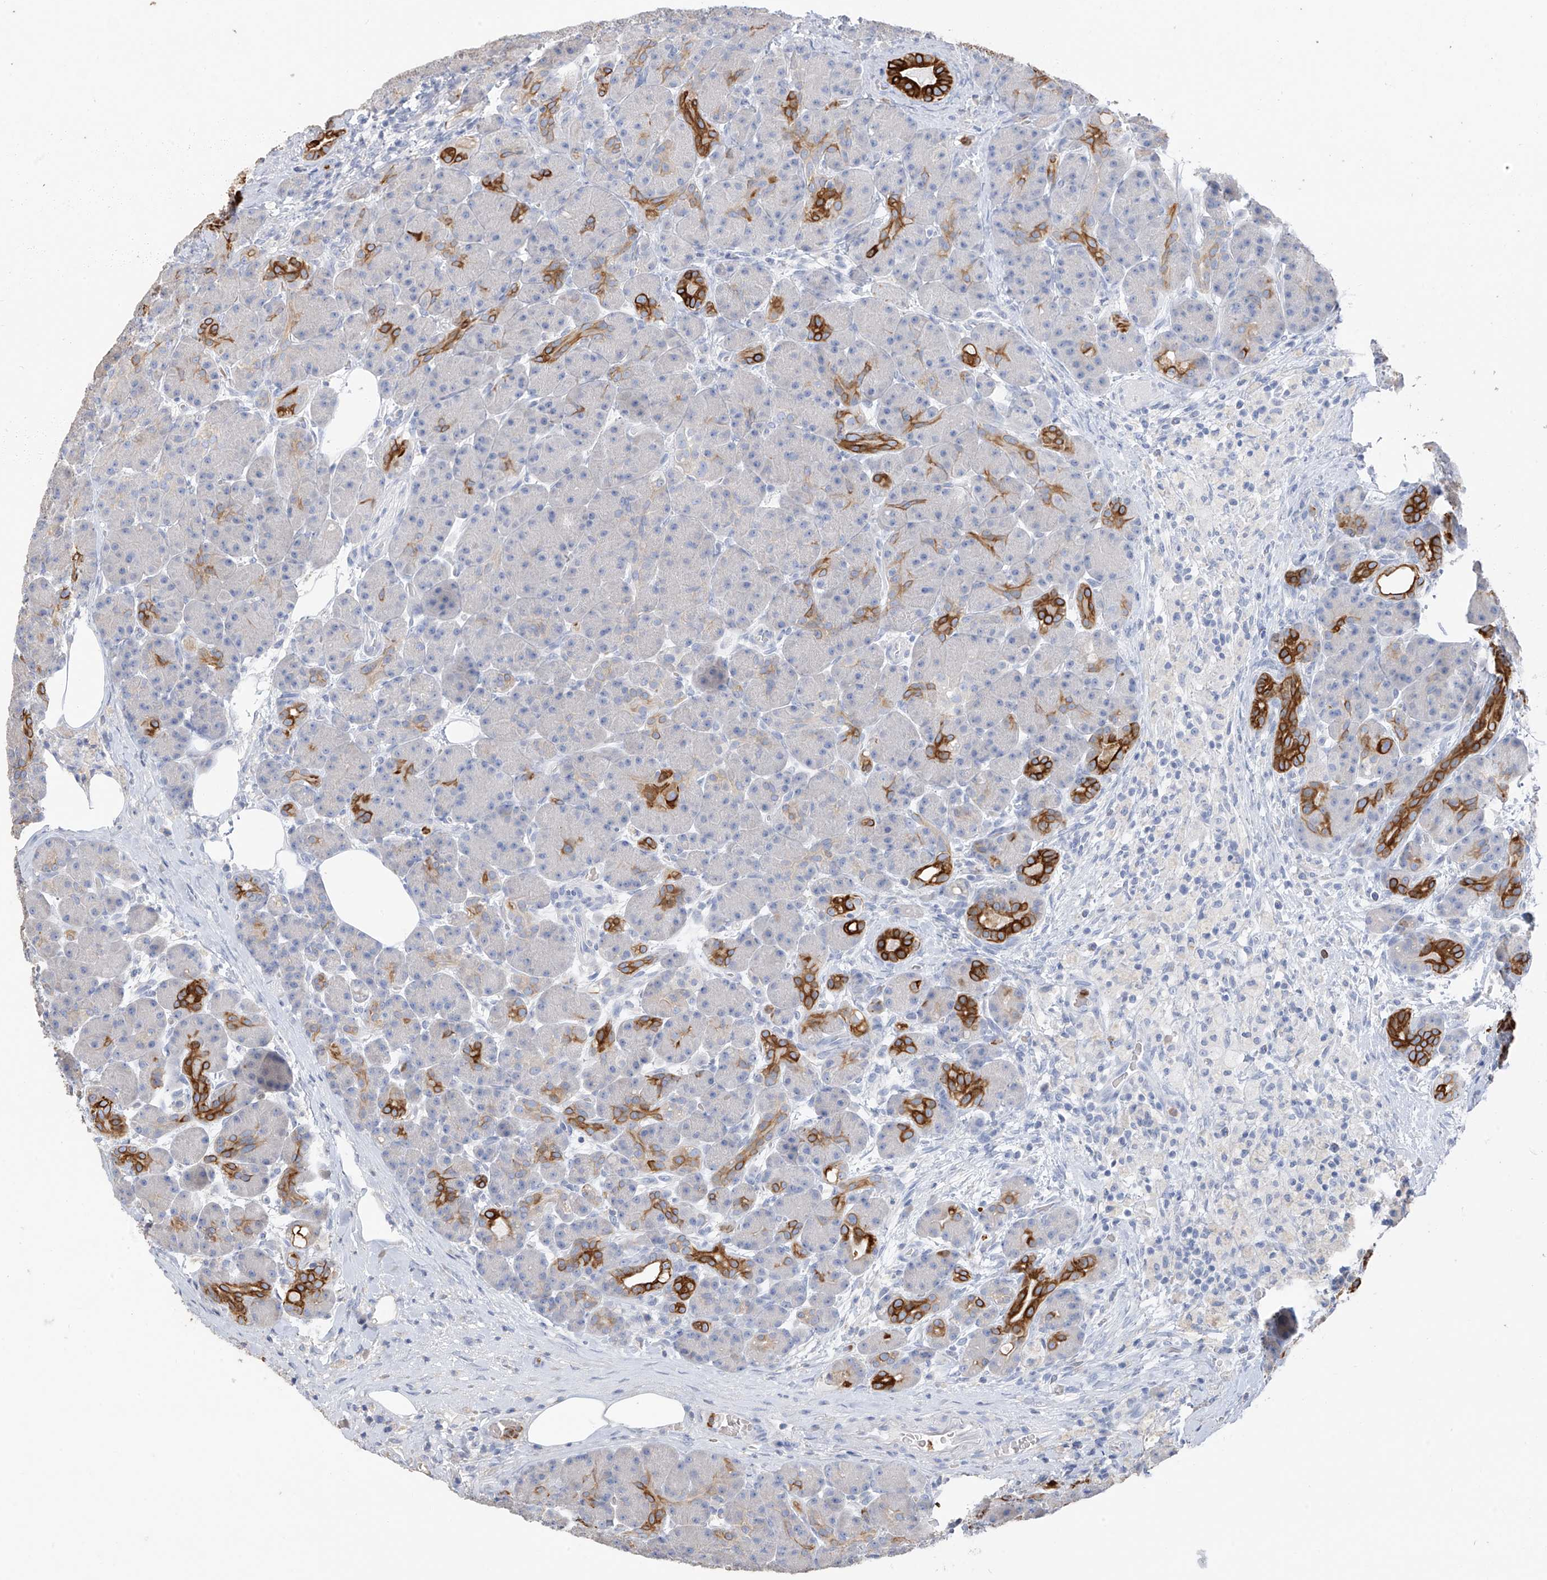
{"staining": {"intensity": "strong", "quantity": "<25%", "location": "cytoplasmic/membranous"}, "tissue": "pancreas", "cell_type": "Exocrine glandular cells", "image_type": "normal", "snomed": [{"axis": "morphology", "description": "Normal tissue, NOS"}, {"axis": "topography", "description": "Pancreas"}], "caption": "Immunohistochemical staining of unremarkable human pancreas reveals medium levels of strong cytoplasmic/membranous expression in about <25% of exocrine glandular cells.", "gene": "PAFAH1B3", "patient": {"sex": "male", "age": 63}}